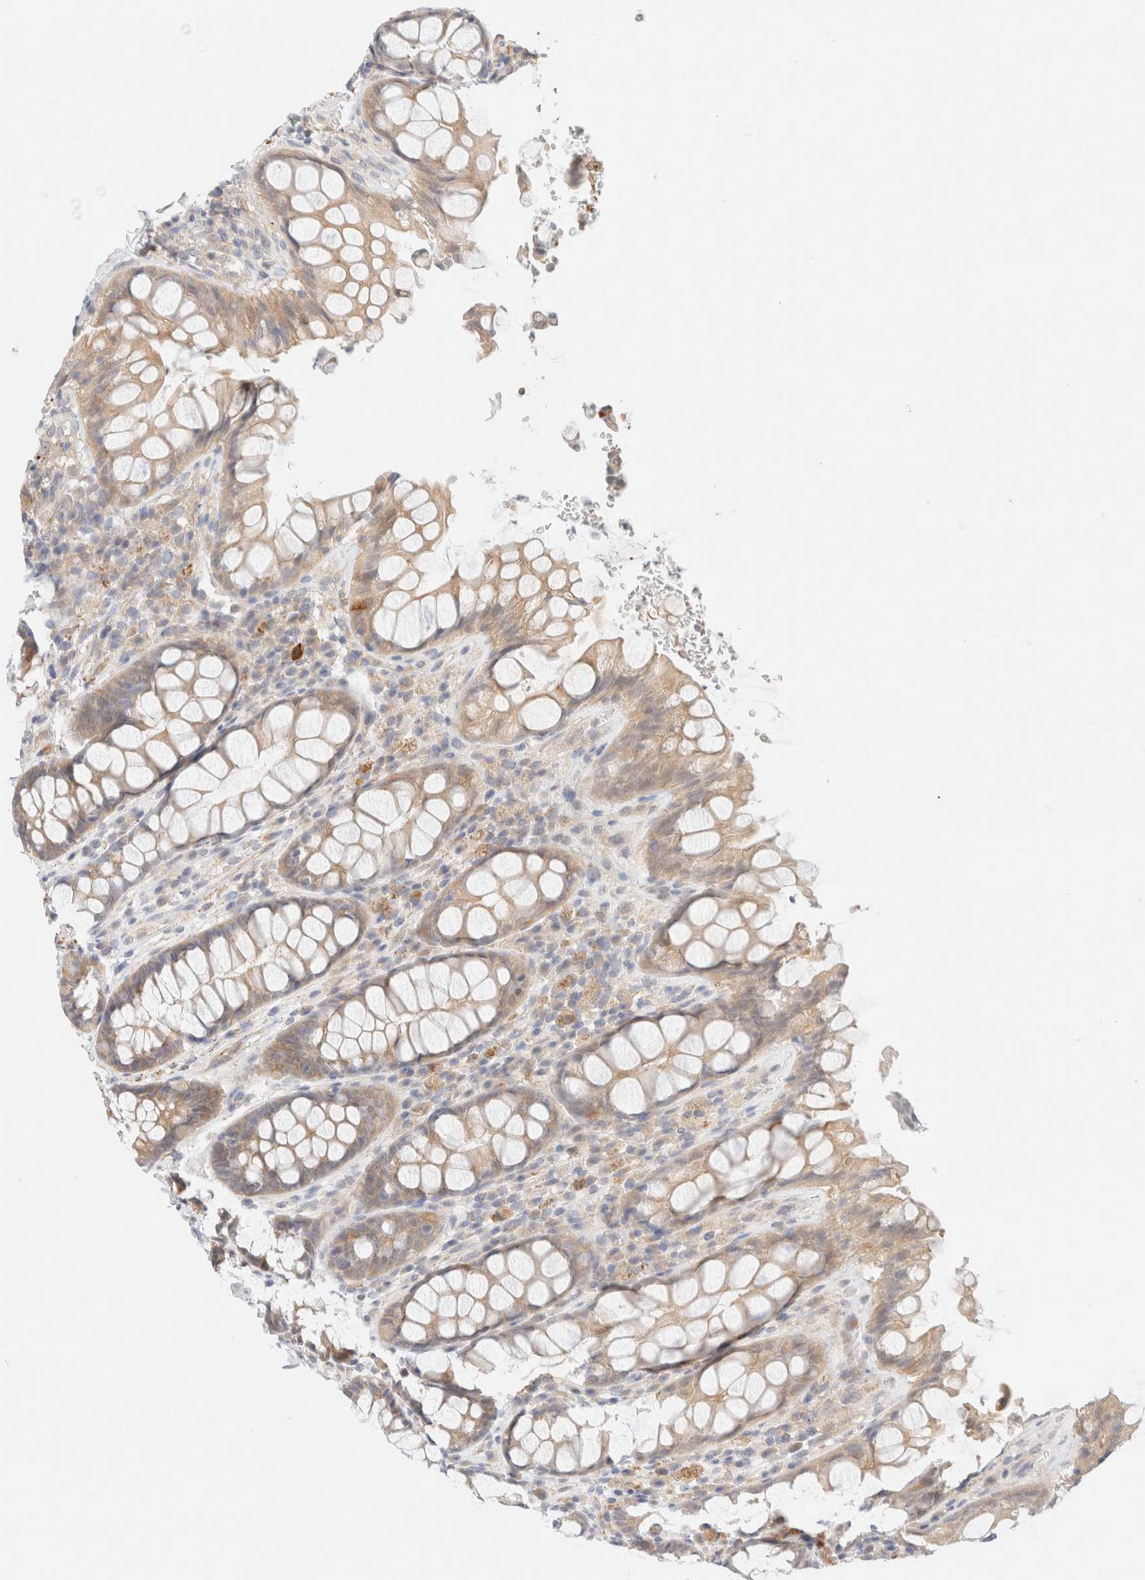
{"staining": {"intensity": "moderate", "quantity": ">75%", "location": "cytoplasmic/membranous"}, "tissue": "rectum", "cell_type": "Glandular cells", "image_type": "normal", "snomed": [{"axis": "morphology", "description": "Normal tissue, NOS"}, {"axis": "topography", "description": "Rectum"}], "caption": "Immunohistochemical staining of normal human rectum exhibits >75% levels of moderate cytoplasmic/membranous protein staining in approximately >75% of glandular cells. (brown staining indicates protein expression, while blue staining denotes nuclei).", "gene": "UNC13B", "patient": {"sex": "male", "age": 64}}